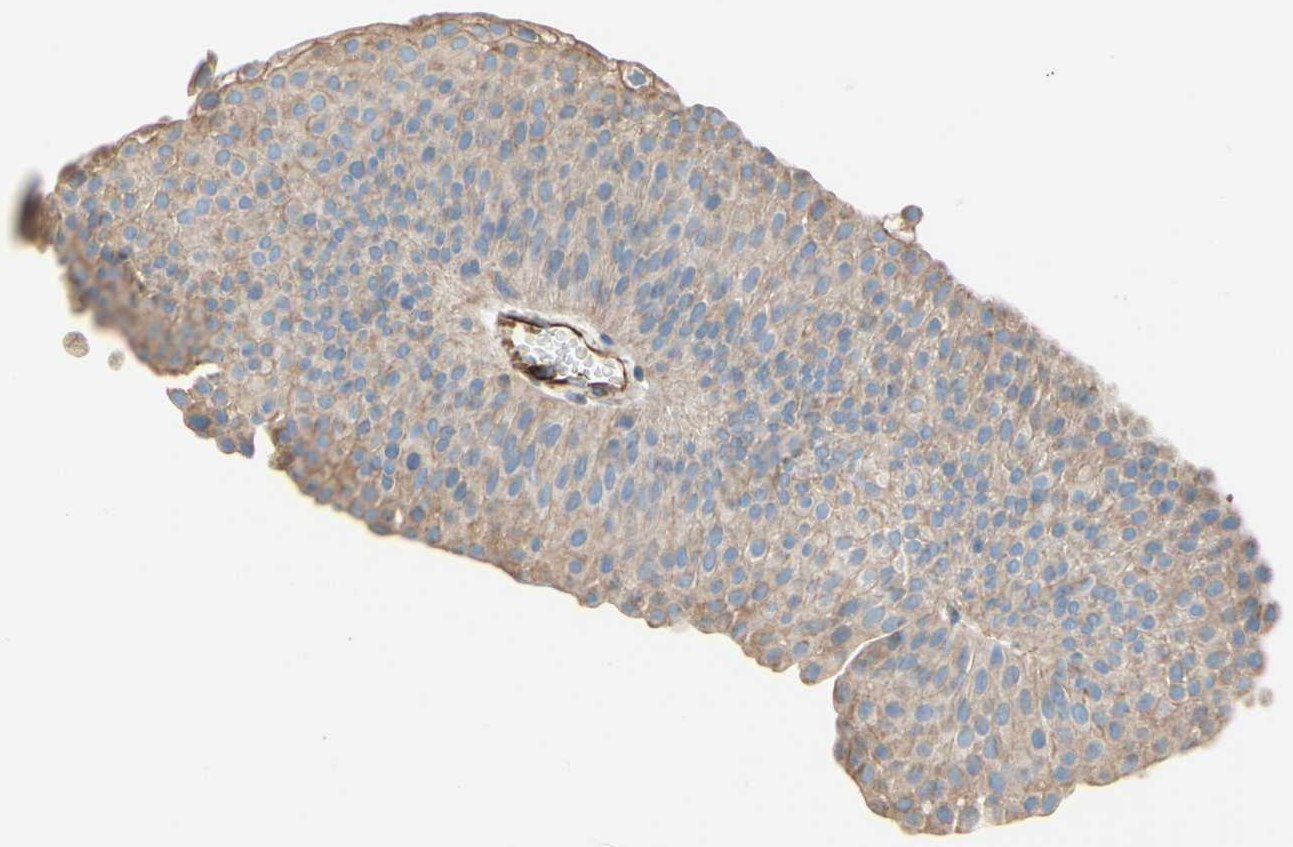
{"staining": {"intensity": "weak", "quantity": ">75%", "location": "cytoplasmic/membranous"}, "tissue": "urothelial cancer", "cell_type": "Tumor cells", "image_type": "cancer", "snomed": [{"axis": "morphology", "description": "Urothelial carcinoma, Low grade"}, {"axis": "topography", "description": "Urinary bladder"}], "caption": "Tumor cells exhibit weak cytoplasmic/membranous expression in approximately >75% of cells in urothelial cancer.", "gene": "ENDOD1", "patient": {"sex": "female", "age": 60}}